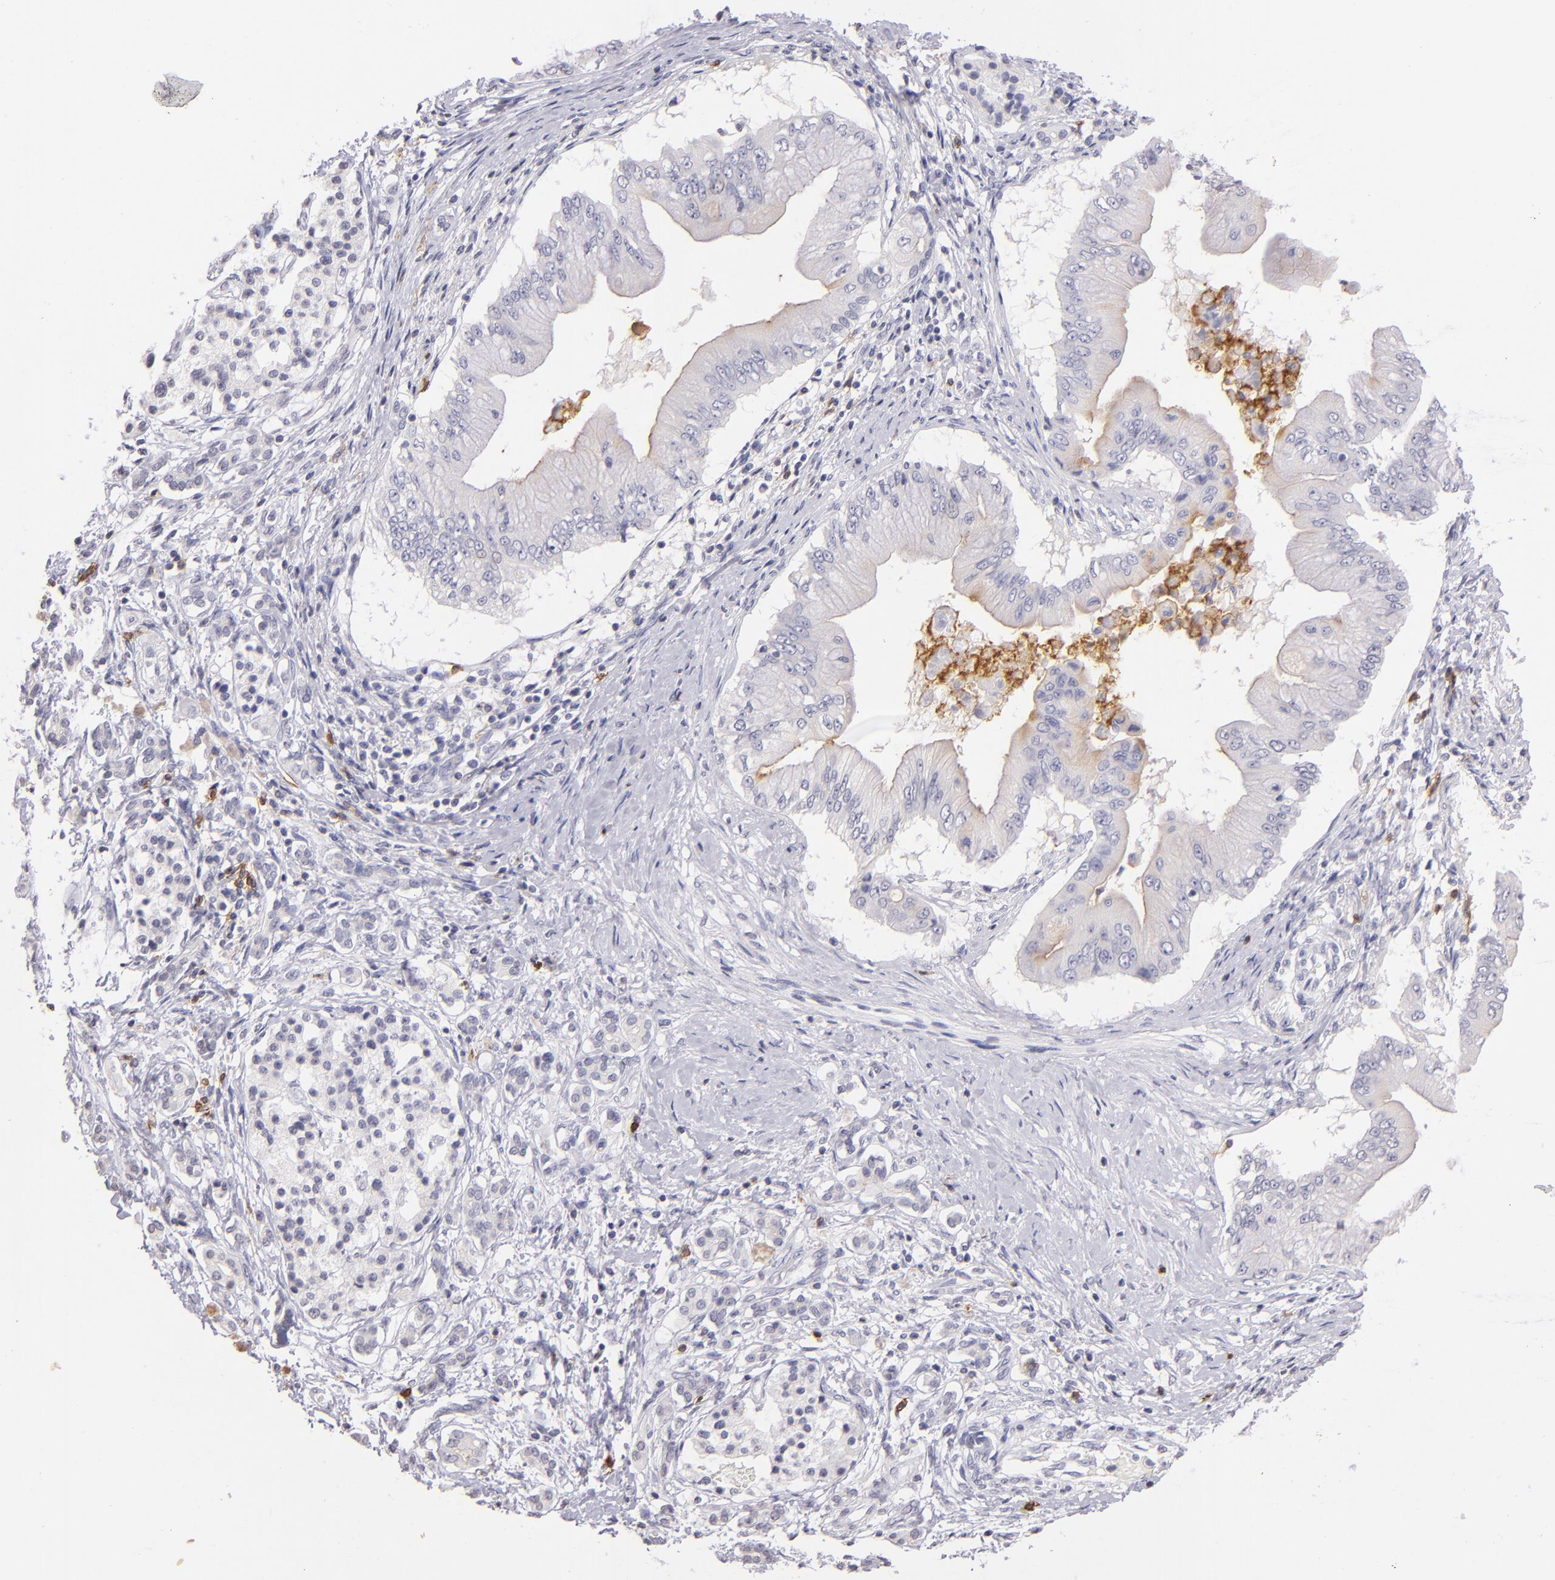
{"staining": {"intensity": "negative", "quantity": "none", "location": "none"}, "tissue": "pancreatic cancer", "cell_type": "Tumor cells", "image_type": "cancer", "snomed": [{"axis": "morphology", "description": "Adenocarcinoma, NOS"}, {"axis": "topography", "description": "Pancreas"}], "caption": "Tumor cells are negative for protein expression in human pancreatic cancer.", "gene": "IL2RA", "patient": {"sex": "male", "age": 62}}